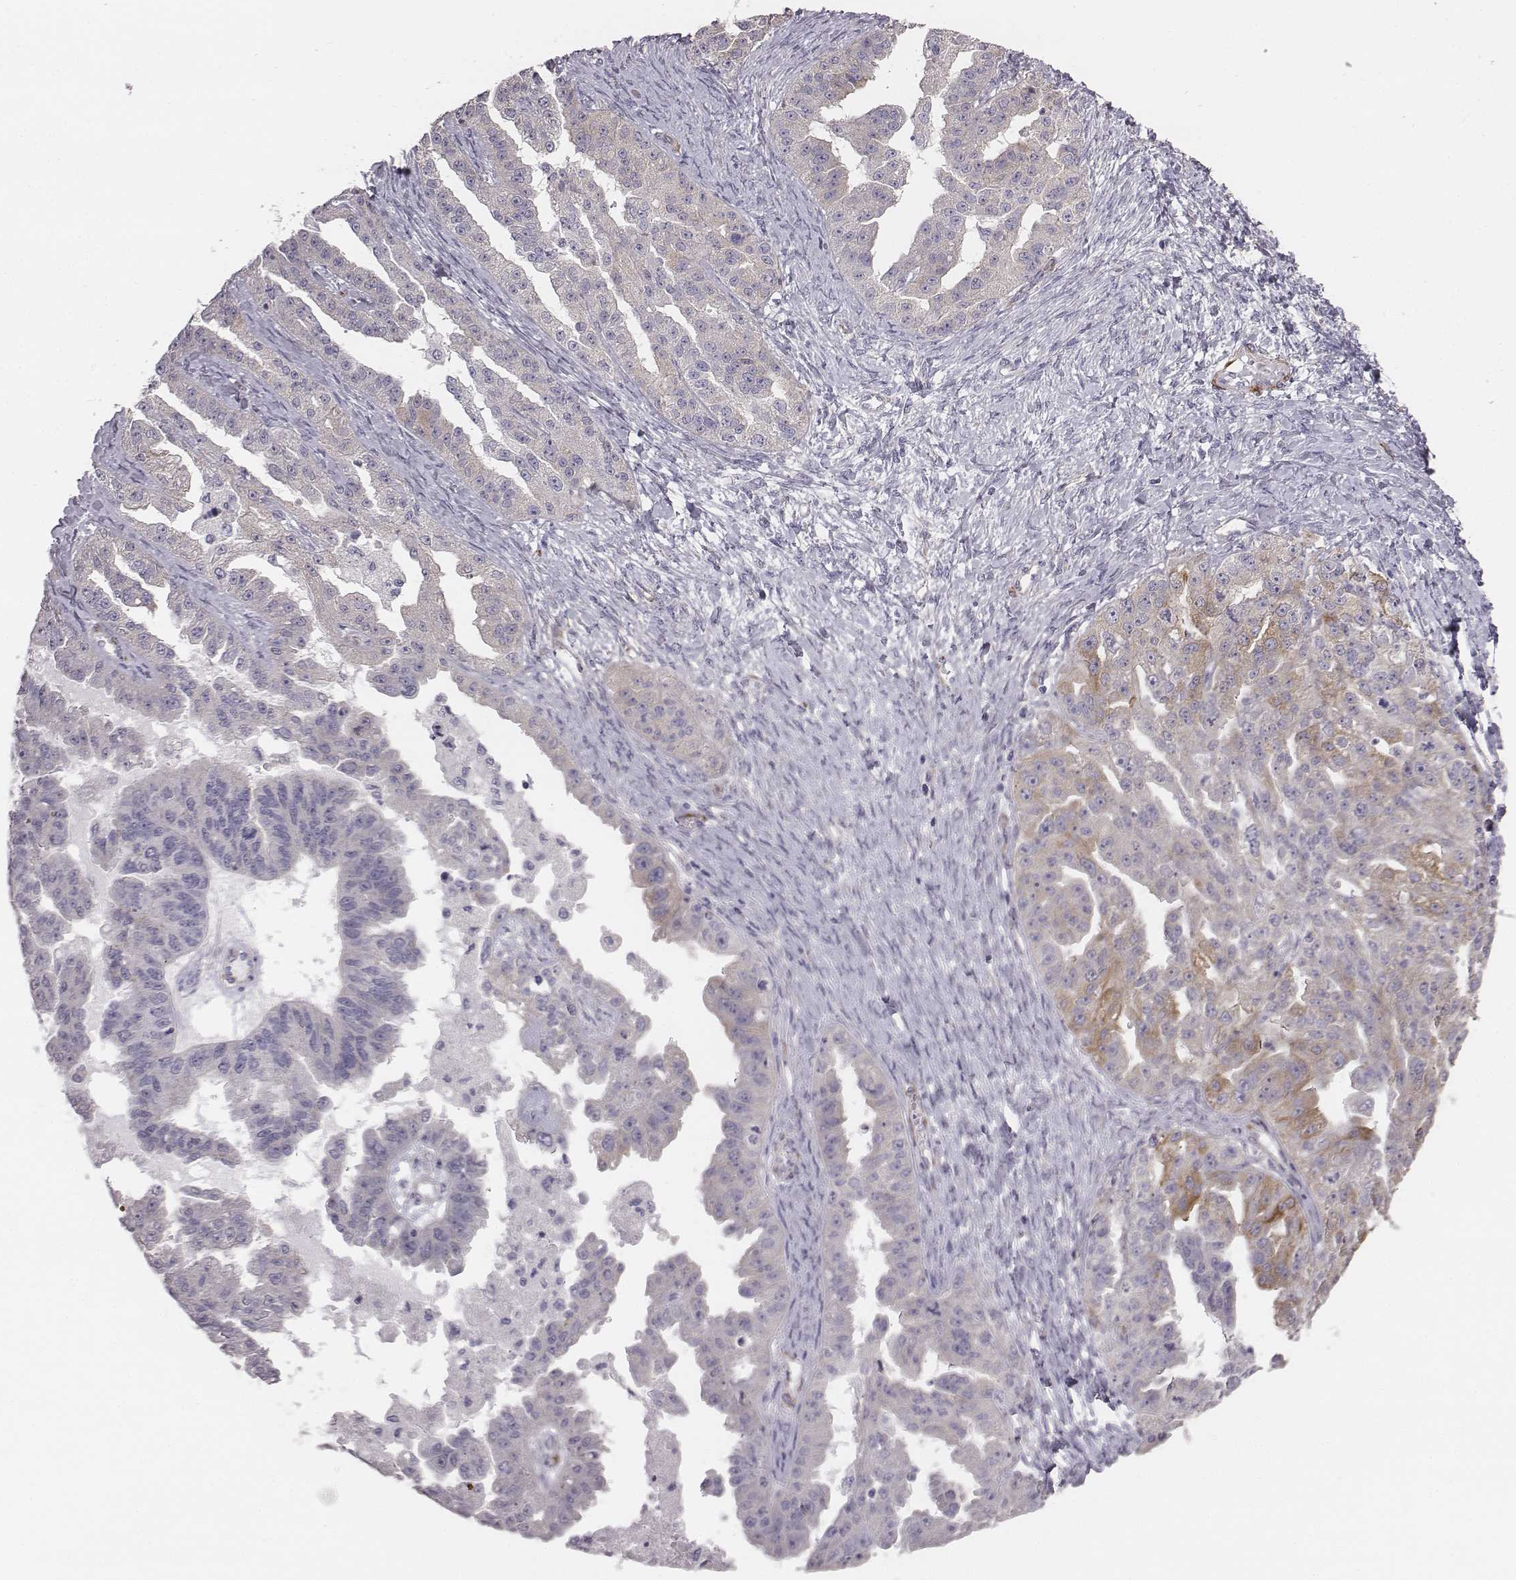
{"staining": {"intensity": "moderate", "quantity": "<25%", "location": "cytoplasmic/membranous"}, "tissue": "ovarian cancer", "cell_type": "Tumor cells", "image_type": "cancer", "snomed": [{"axis": "morphology", "description": "Cystadenocarcinoma, serous, NOS"}, {"axis": "topography", "description": "Ovary"}], "caption": "IHC of human ovarian serous cystadenocarcinoma displays low levels of moderate cytoplasmic/membranous positivity in about <25% of tumor cells.", "gene": "PRKCZ", "patient": {"sex": "female", "age": 58}}